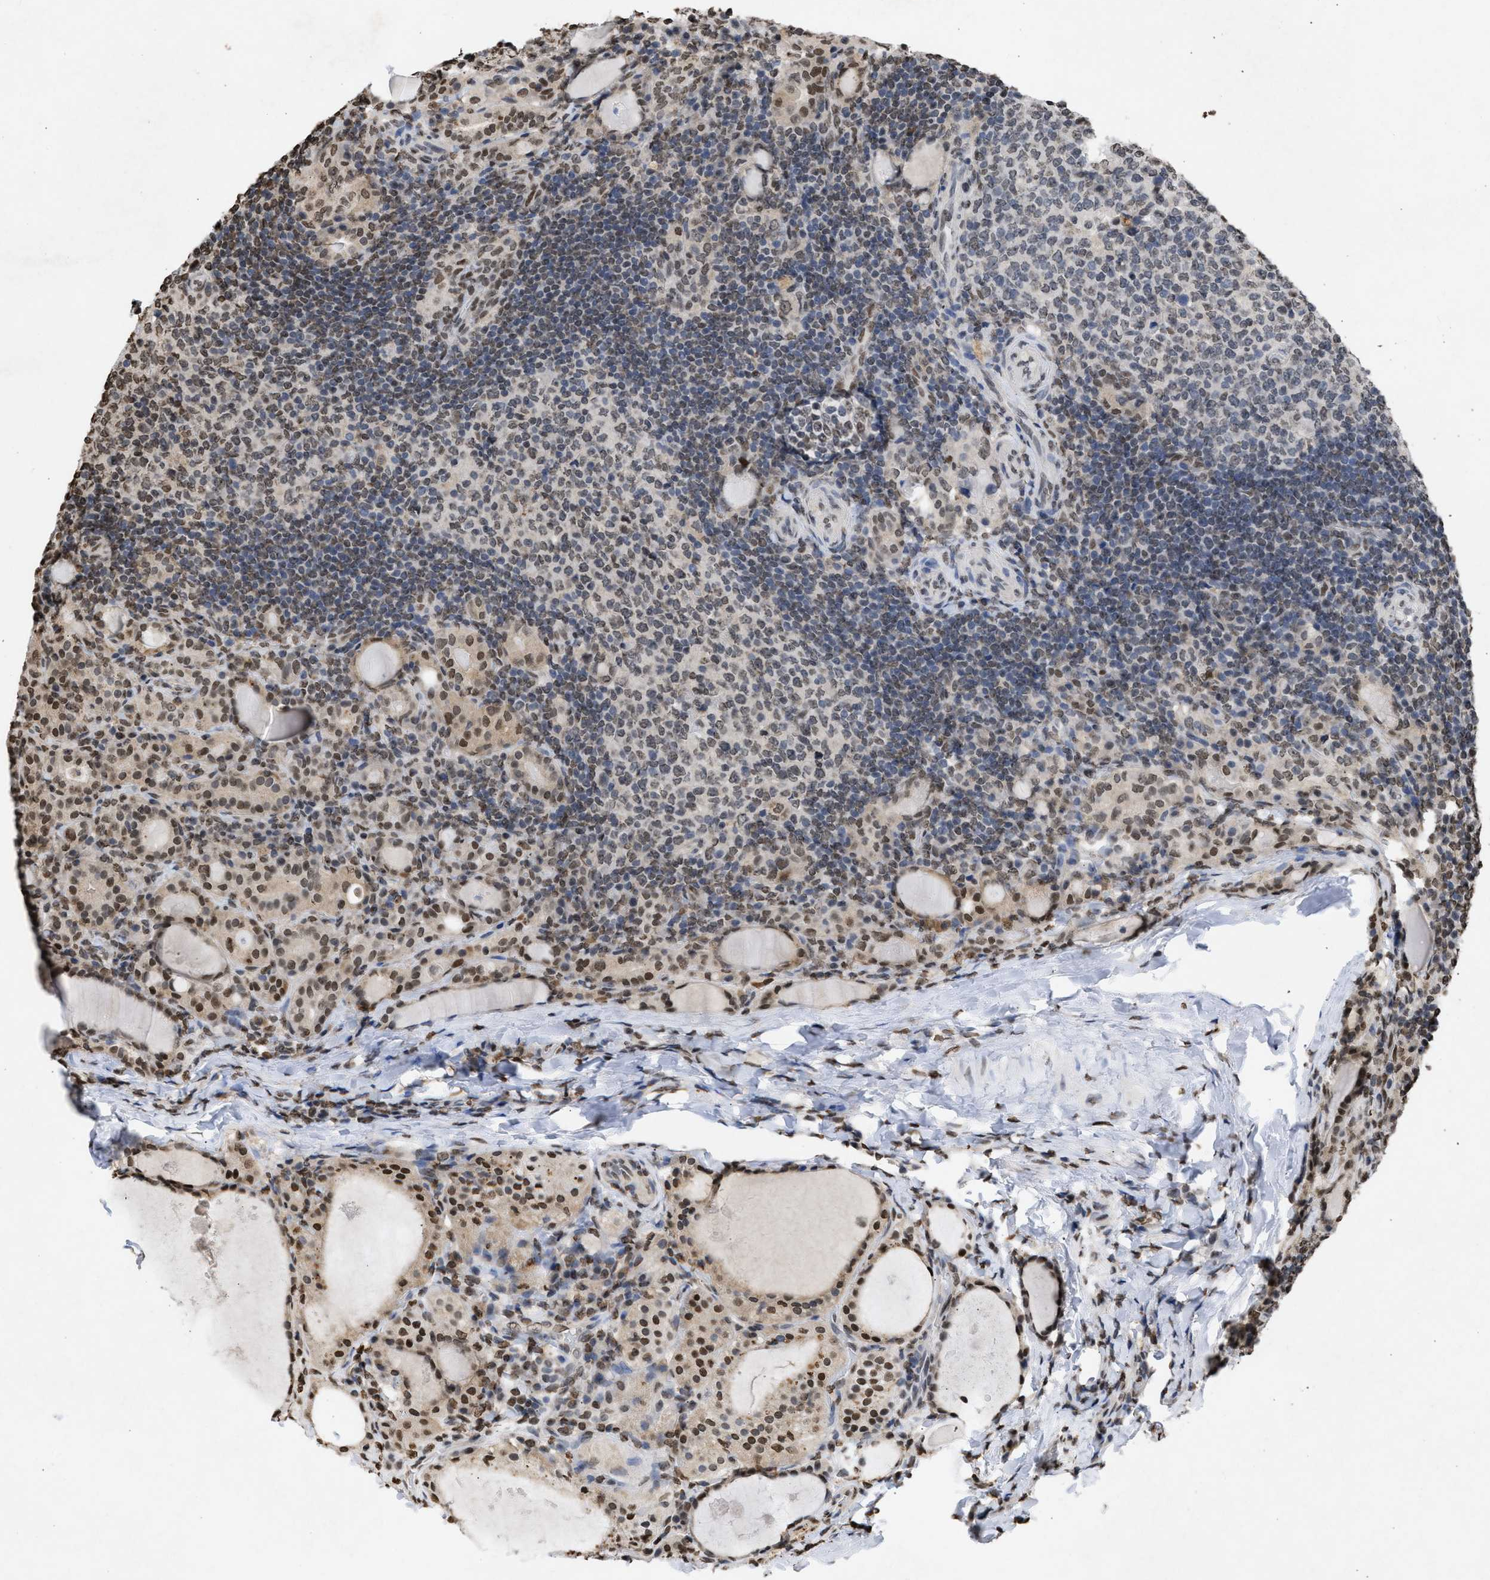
{"staining": {"intensity": "strong", "quantity": "25%-75%", "location": "nuclear"}, "tissue": "thyroid cancer", "cell_type": "Tumor cells", "image_type": "cancer", "snomed": [{"axis": "morphology", "description": "Papillary adenocarcinoma, NOS"}, {"axis": "topography", "description": "Thyroid gland"}], "caption": "Protein staining shows strong nuclear positivity in about 25%-75% of tumor cells in thyroid cancer.", "gene": "NUP35", "patient": {"sex": "female", "age": 42}}